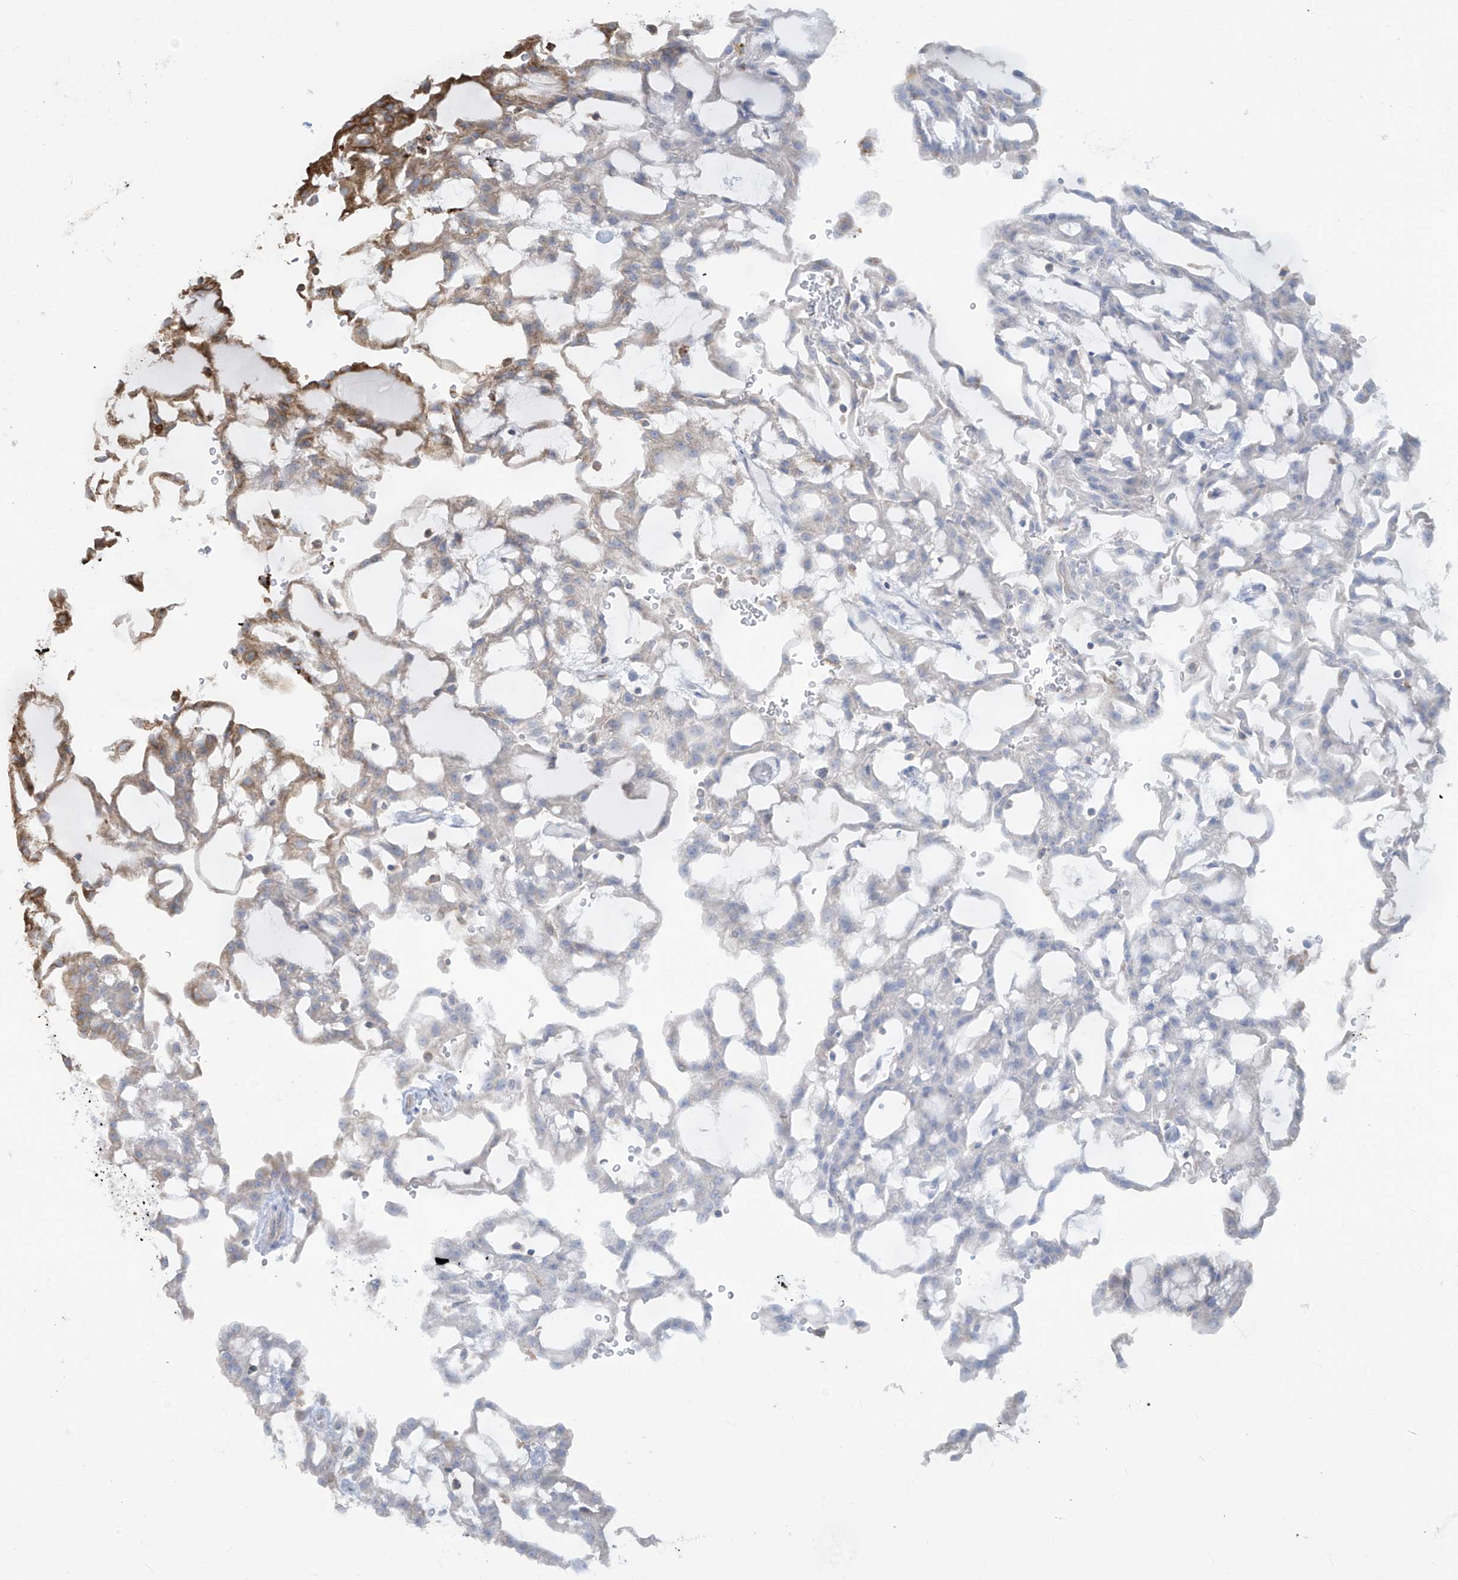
{"staining": {"intensity": "strong", "quantity": "<25%", "location": "cytoplasmic/membranous"}, "tissue": "renal cancer", "cell_type": "Tumor cells", "image_type": "cancer", "snomed": [{"axis": "morphology", "description": "Adenocarcinoma, NOS"}, {"axis": "topography", "description": "Kidney"}], "caption": "Immunohistochemical staining of renal cancer displays strong cytoplasmic/membranous protein staining in approximately <25% of tumor cells. (IHC, brightfield microscopy, high magnification).", "gene": "MX1", "patient": {"sex": "male", "age": 63}}